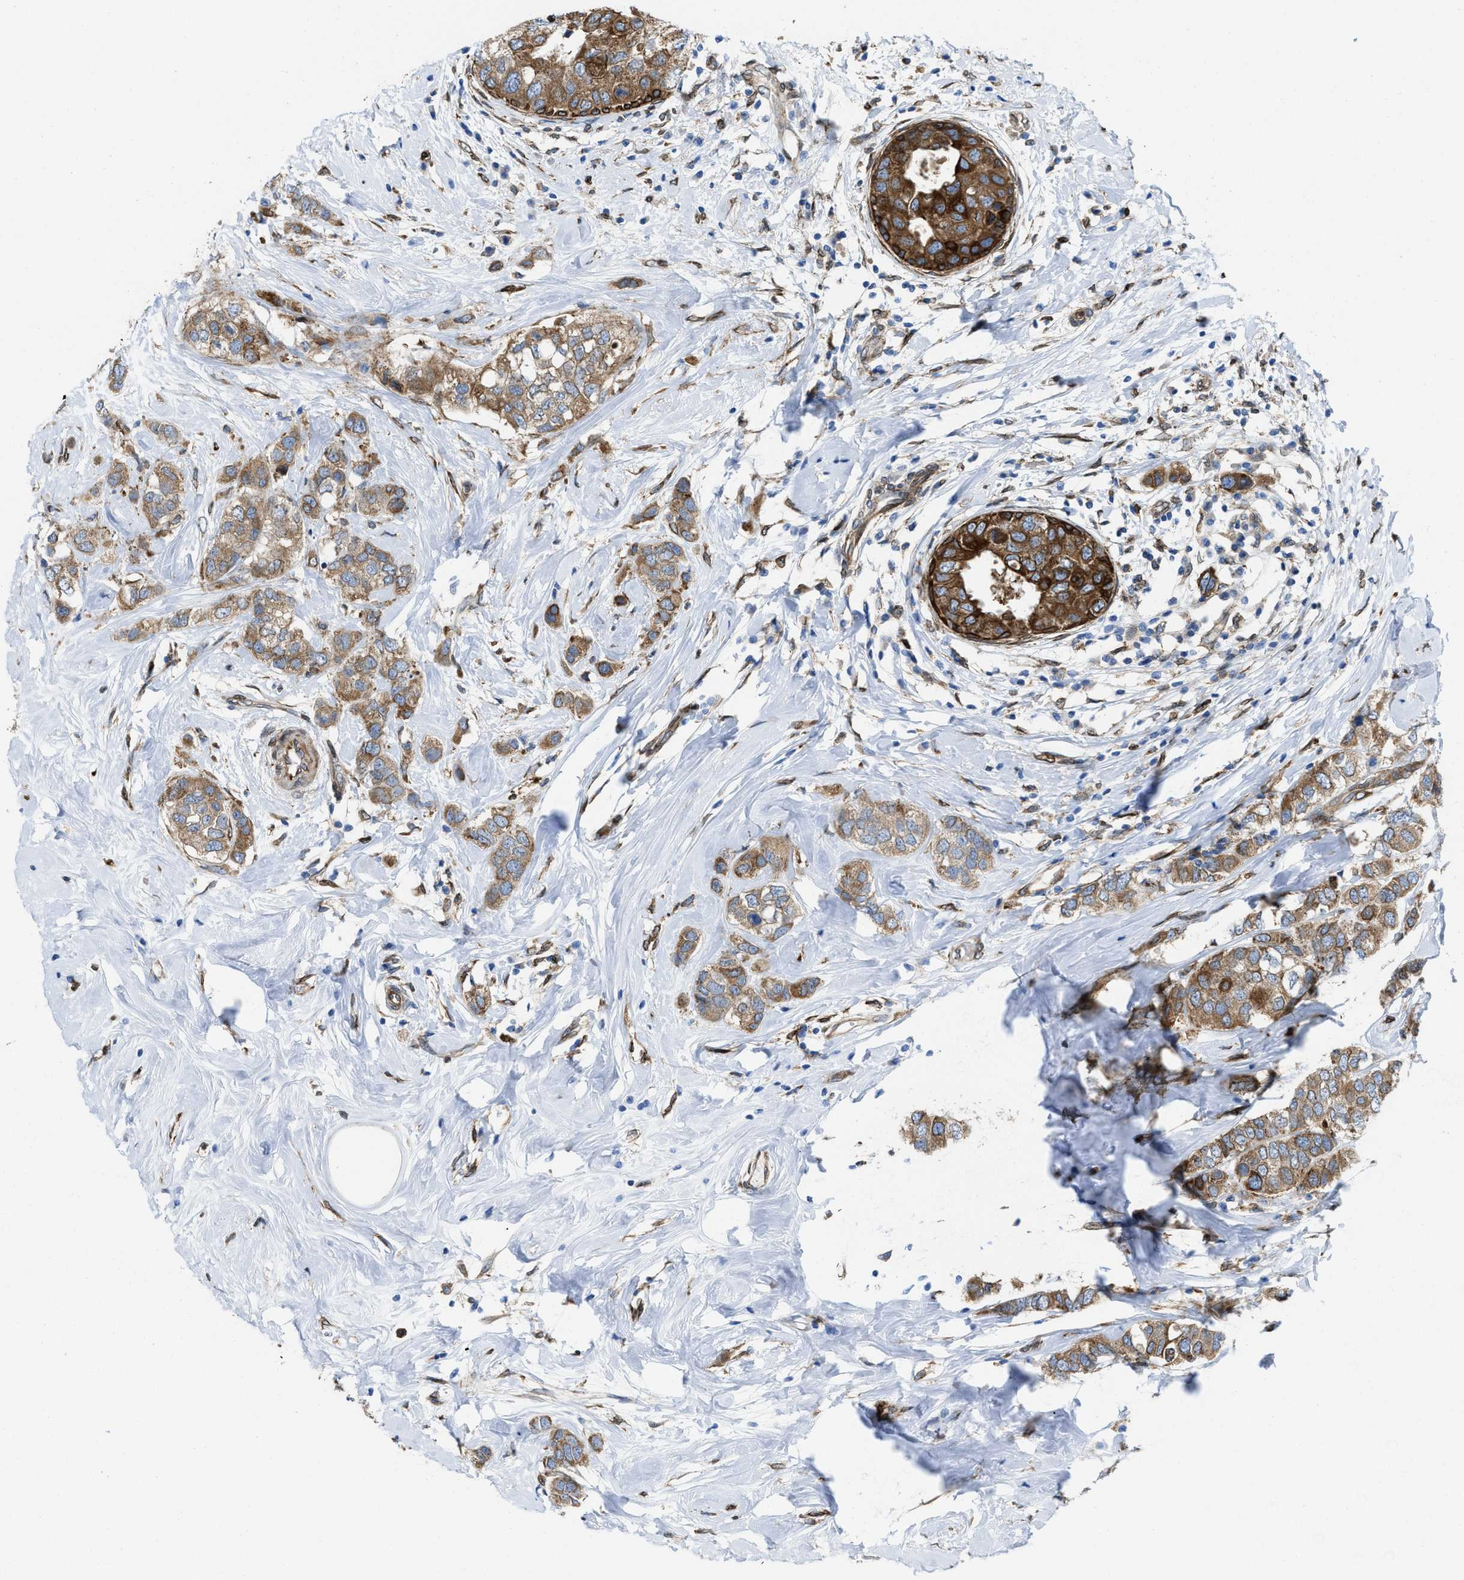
{"staining": {"intensity": "moderate", "quantity": ">75%", "location": "cytoplasmic/membranous"}, "tissue": "breast cancer", "cell_type": "Tumor cells", "image_type": "cancer", "snomed": [{"axis": "morphology", "description": "Duct carcinoma"}, {"axis": "topography", "description": "Breast"}], "caption": "Moderate cytoplasmic/membranous protein staining is seen in approximately >75% of tumor cells in intraductal carcinoma (breast). The staining was performed using DAB, with brown indicating positive protein expression. Nuclei are stained blue with hematoxylin.", "gene": "ERLIN2", "patient": {"sex": "female", "age": 50}}